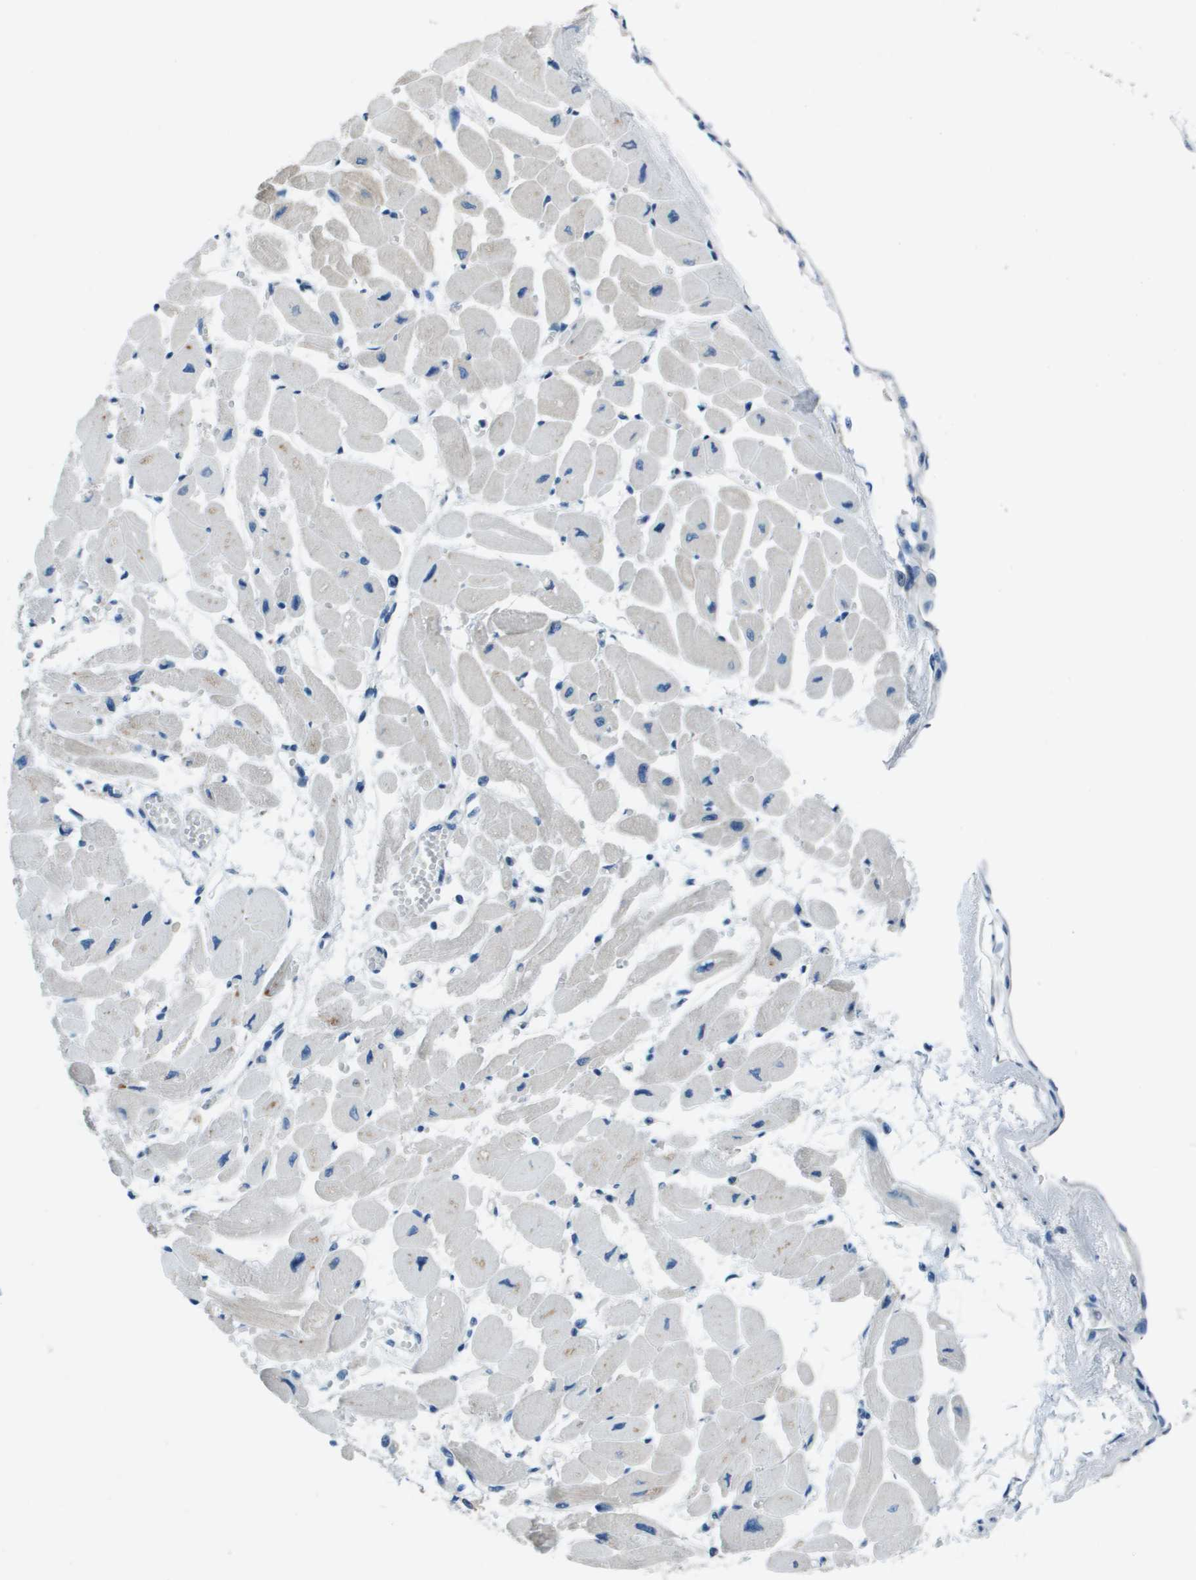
{"staining": {"intensity": "negative", "quantity": "none", "location": "none"}, "tissue": "heart muscle", "cell_type": "Cardiomyocytes", "image_type": "normal", "snomed": [{"axis": "morphology", "description": "Normal tissue, NOS"}, {"axis": "topography", "description": "Heart"}], "caption": "Immunohistochemistry of unremarkable human heart muscle demonstrates no staining in cardiomyocytes.", "gene": "ARFGAP2", "patient": {"sex": "female", "age": 54}}